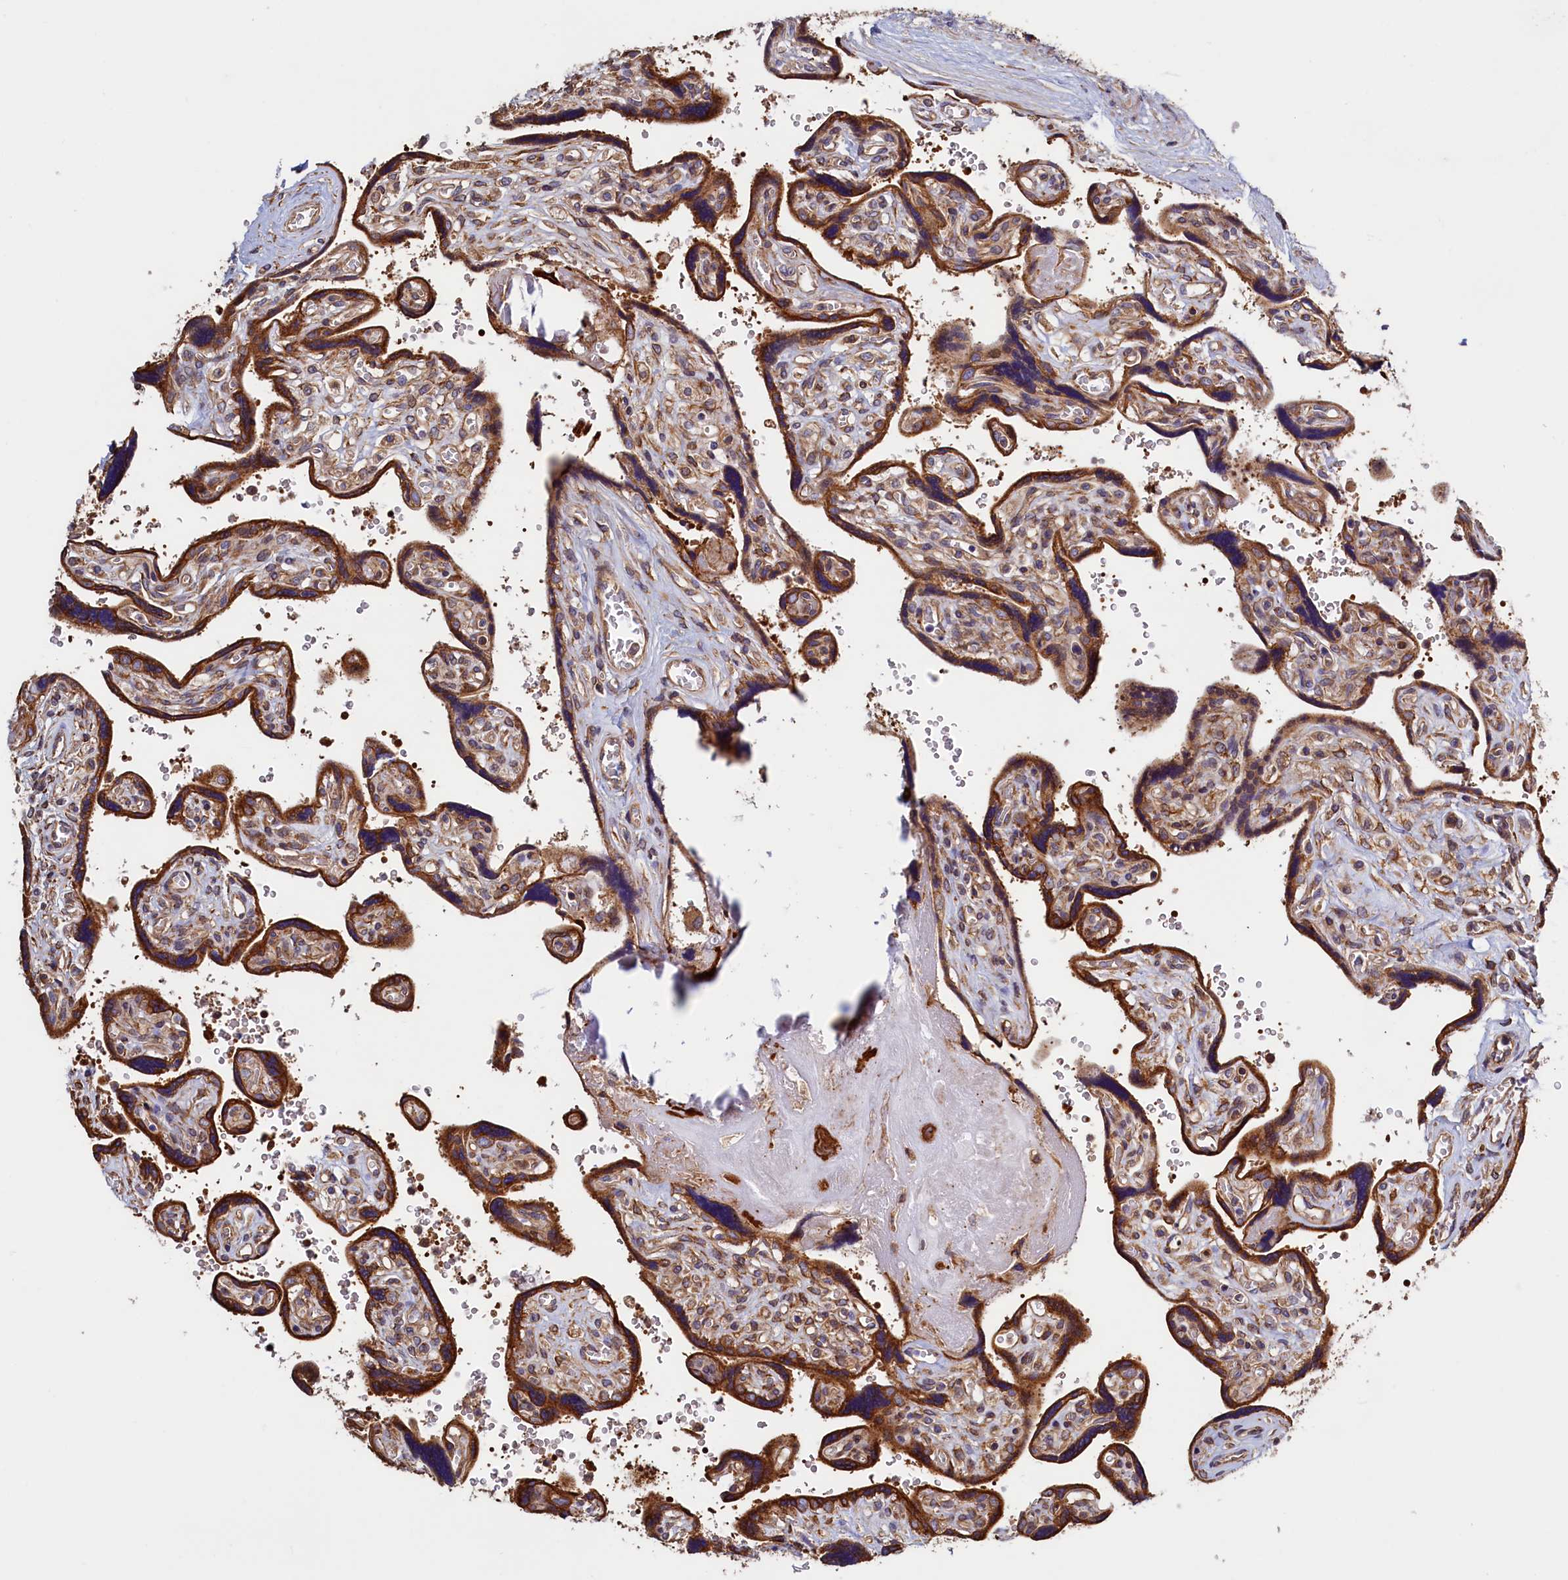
{"staining": {"intensity": "strong", "quantity": ">75%", "location": "cytoplasmic/membranous"}, "tissue": "placenta", "cell_type": "Trophoblastic cells", "image_type": "normal", "snomed": [{"axis": "morphology", "description": "Normal tissue, NOS"}, {"axis": "topography", "description": "Placenta"}], "caption": "IHC (DAB (3,3'-diaminobenzidine)) staining of benign human placenta displays strong cytoplasmic/membranous protein positivity in approximately >75% of trophoblastic cells.", "gene": "ATXN2L", "patient": {"sex": "female", "age": 39}}